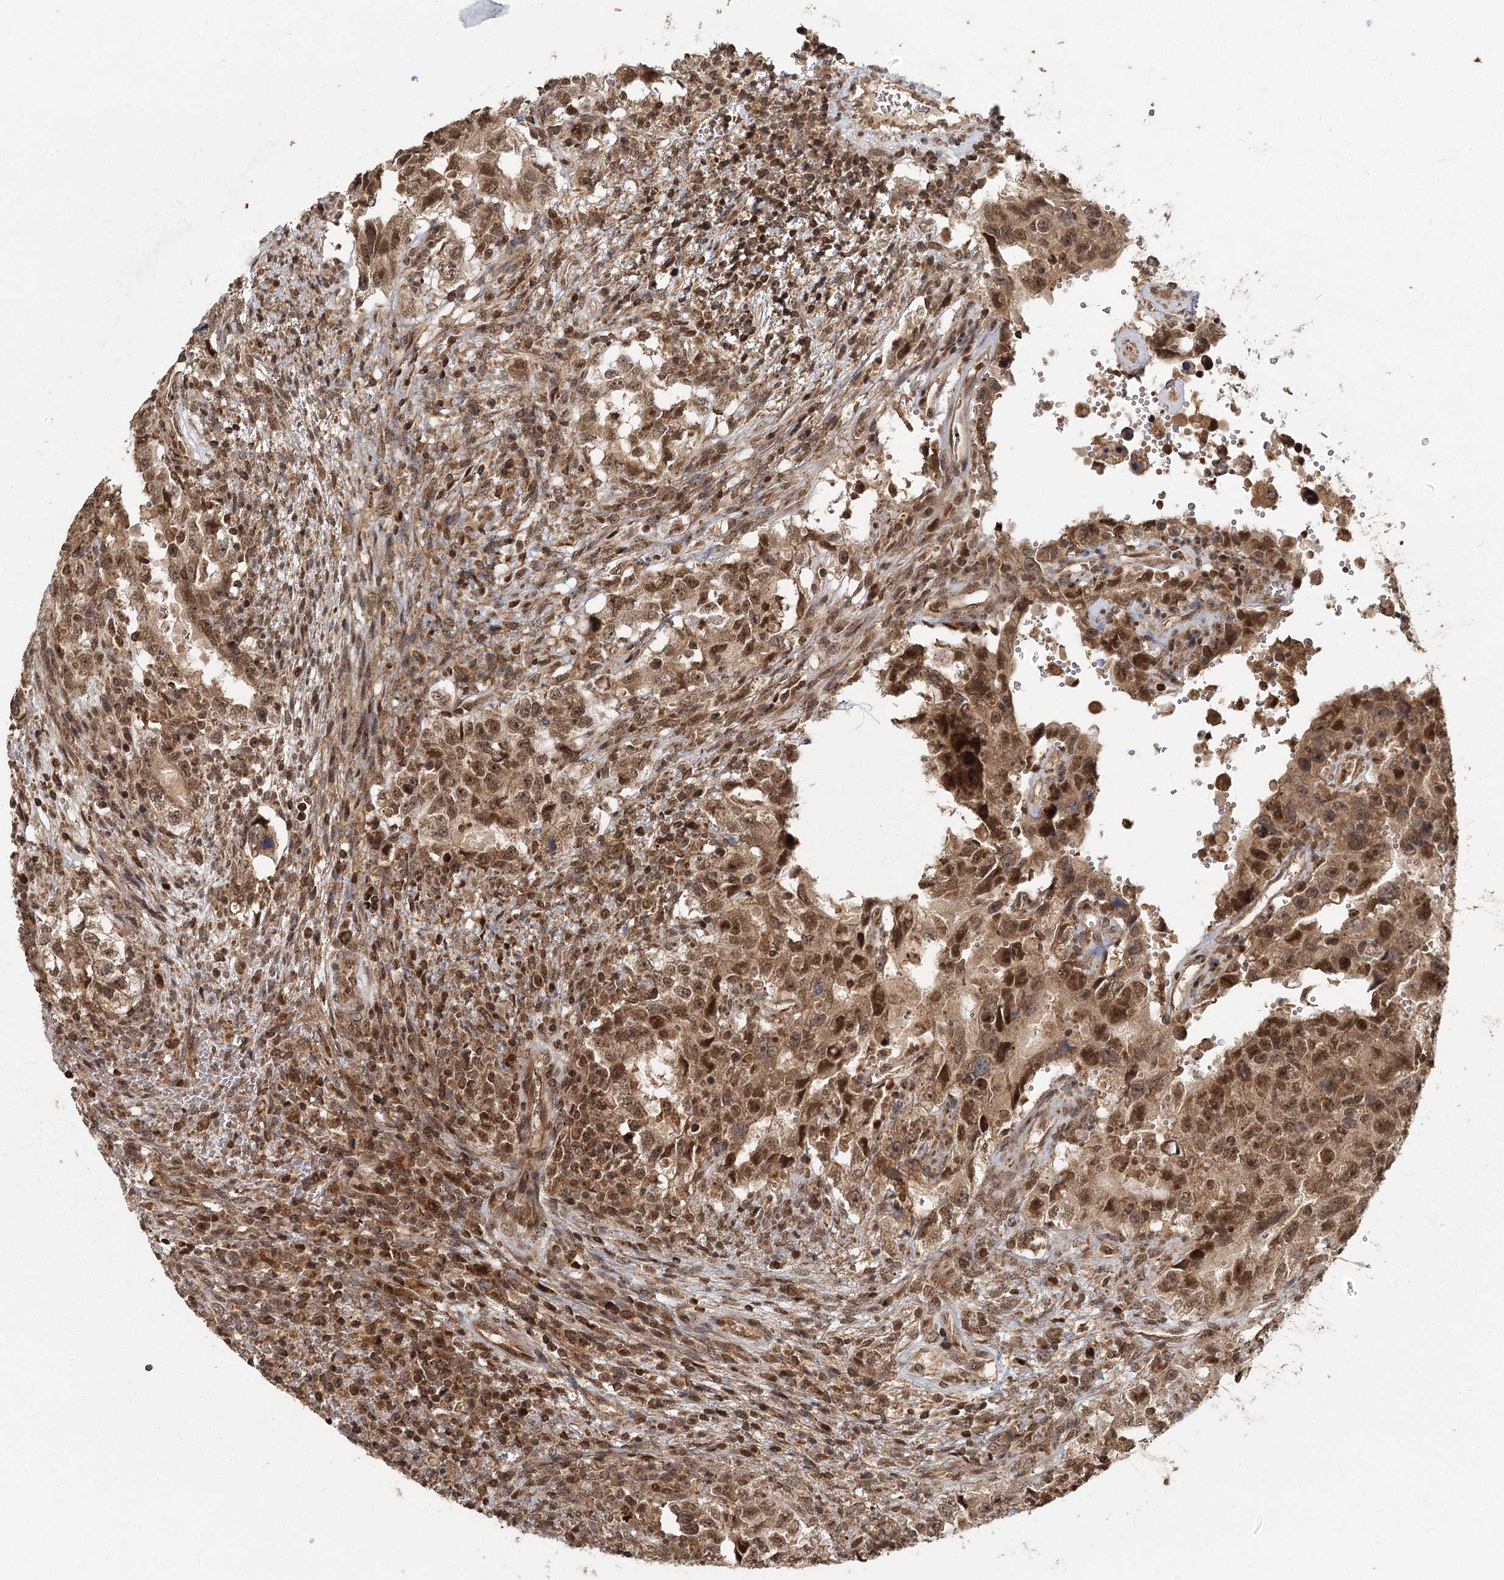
{"staining": {"intensity": "moderate", "quantity": ">75%", "location": "cytoplasmic/membranous,nuclear"}, "tissue": "testis cancer", "cell_type": "Tumor cells", "image_type": "cancer", "snomed": [{"axis": "morphology", "description": "Carcinoma, Embryonal, NOS"}, {"axis": "topography", "description": "Testis"}], "caption": "Brown immunohistochemical staining in testis cancer reveals moderate cytoplasmic/membranous and nuclear staining in about >75% of tumor cells. Ihc stains the protein of interest in brown and the nuclei are stained blue.", "gene": "MICU1", "patient": {"sex": "male", "age": 26}}